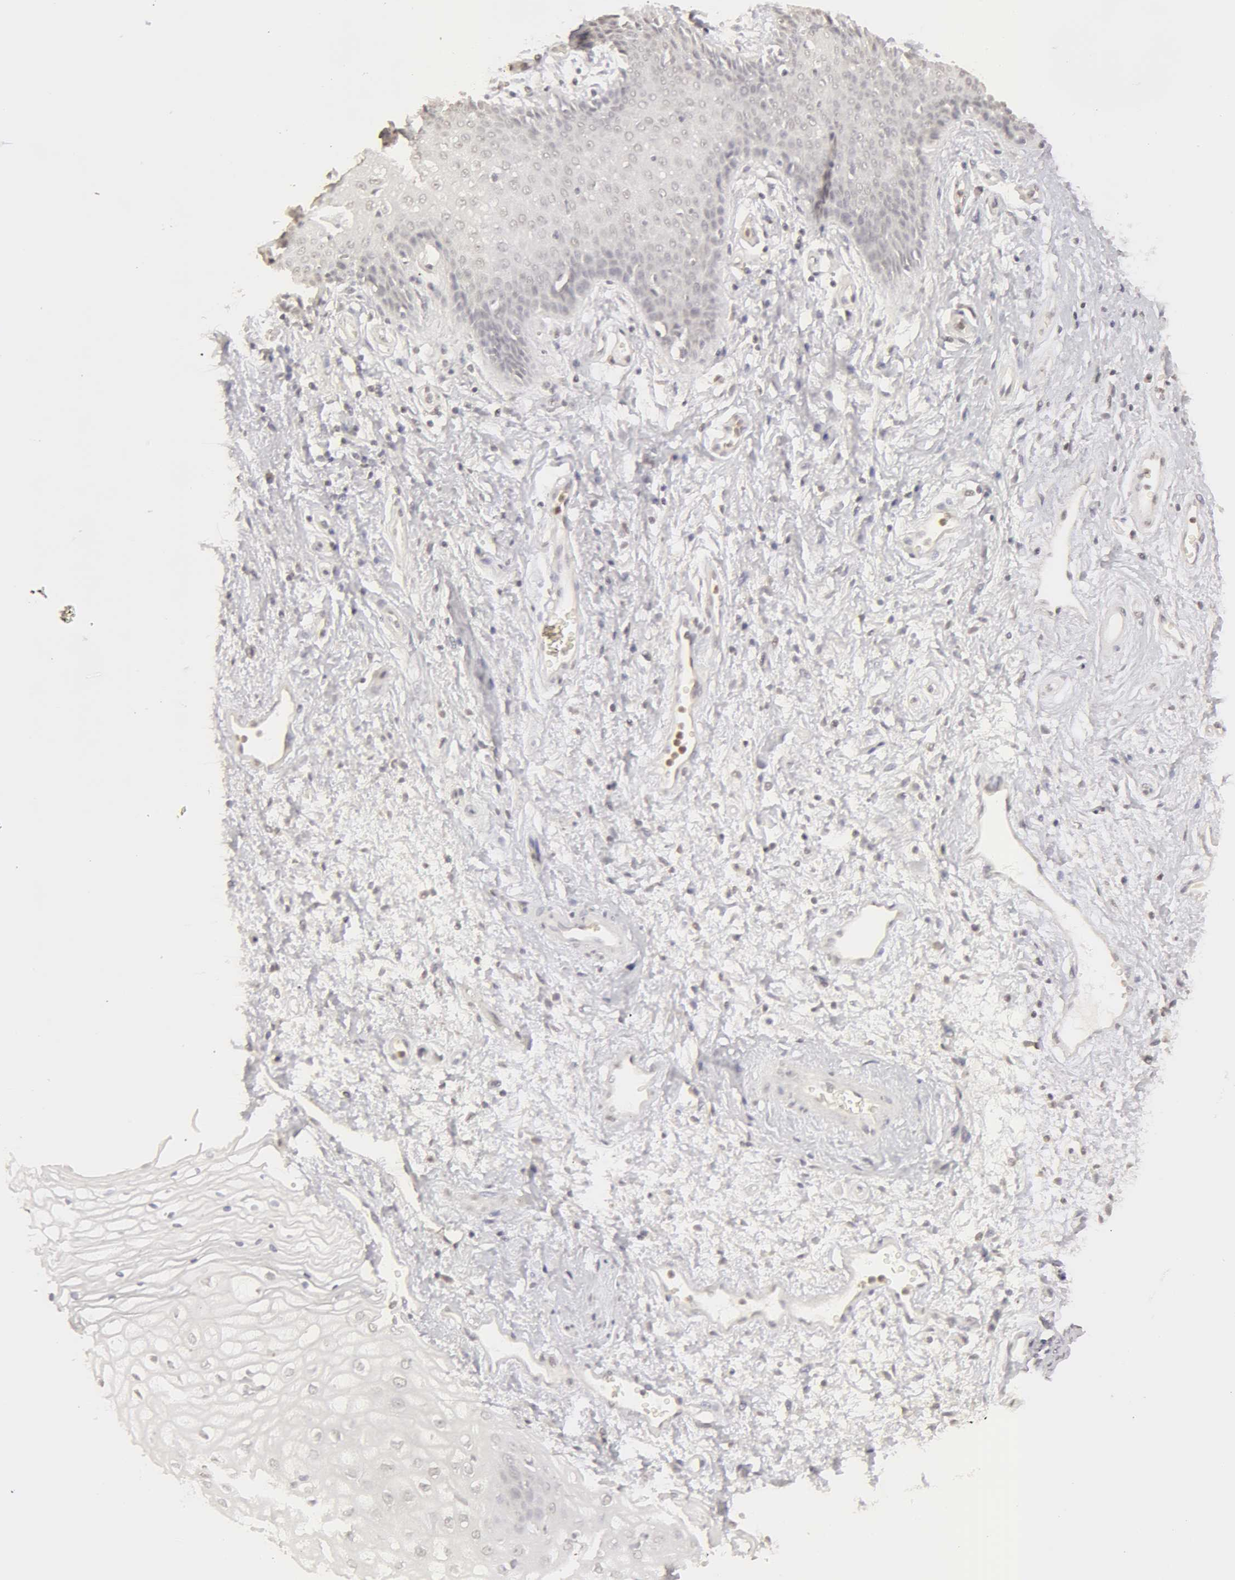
{"staining": {"intensity": "negative", "quantity": "none", "location": "none"}, "tissue": "vagina", "cell_type": "Squamous epithelial cells", "image_type": "normal", "snomed": [{"axis": "morphology", "description": "Normal tissue, NOS"}, {"axis": "topography", "description": "Vagina"}], "caption": "There is no significant expression in squamous epithelial cells of vagina. (DAB (3,3'-diaminobenzidine) immunohistochemistry (IHC) with hematoxylin counter stain).", "gene": "ADAM10", "patient": {"sex": "female", "age": 34}}